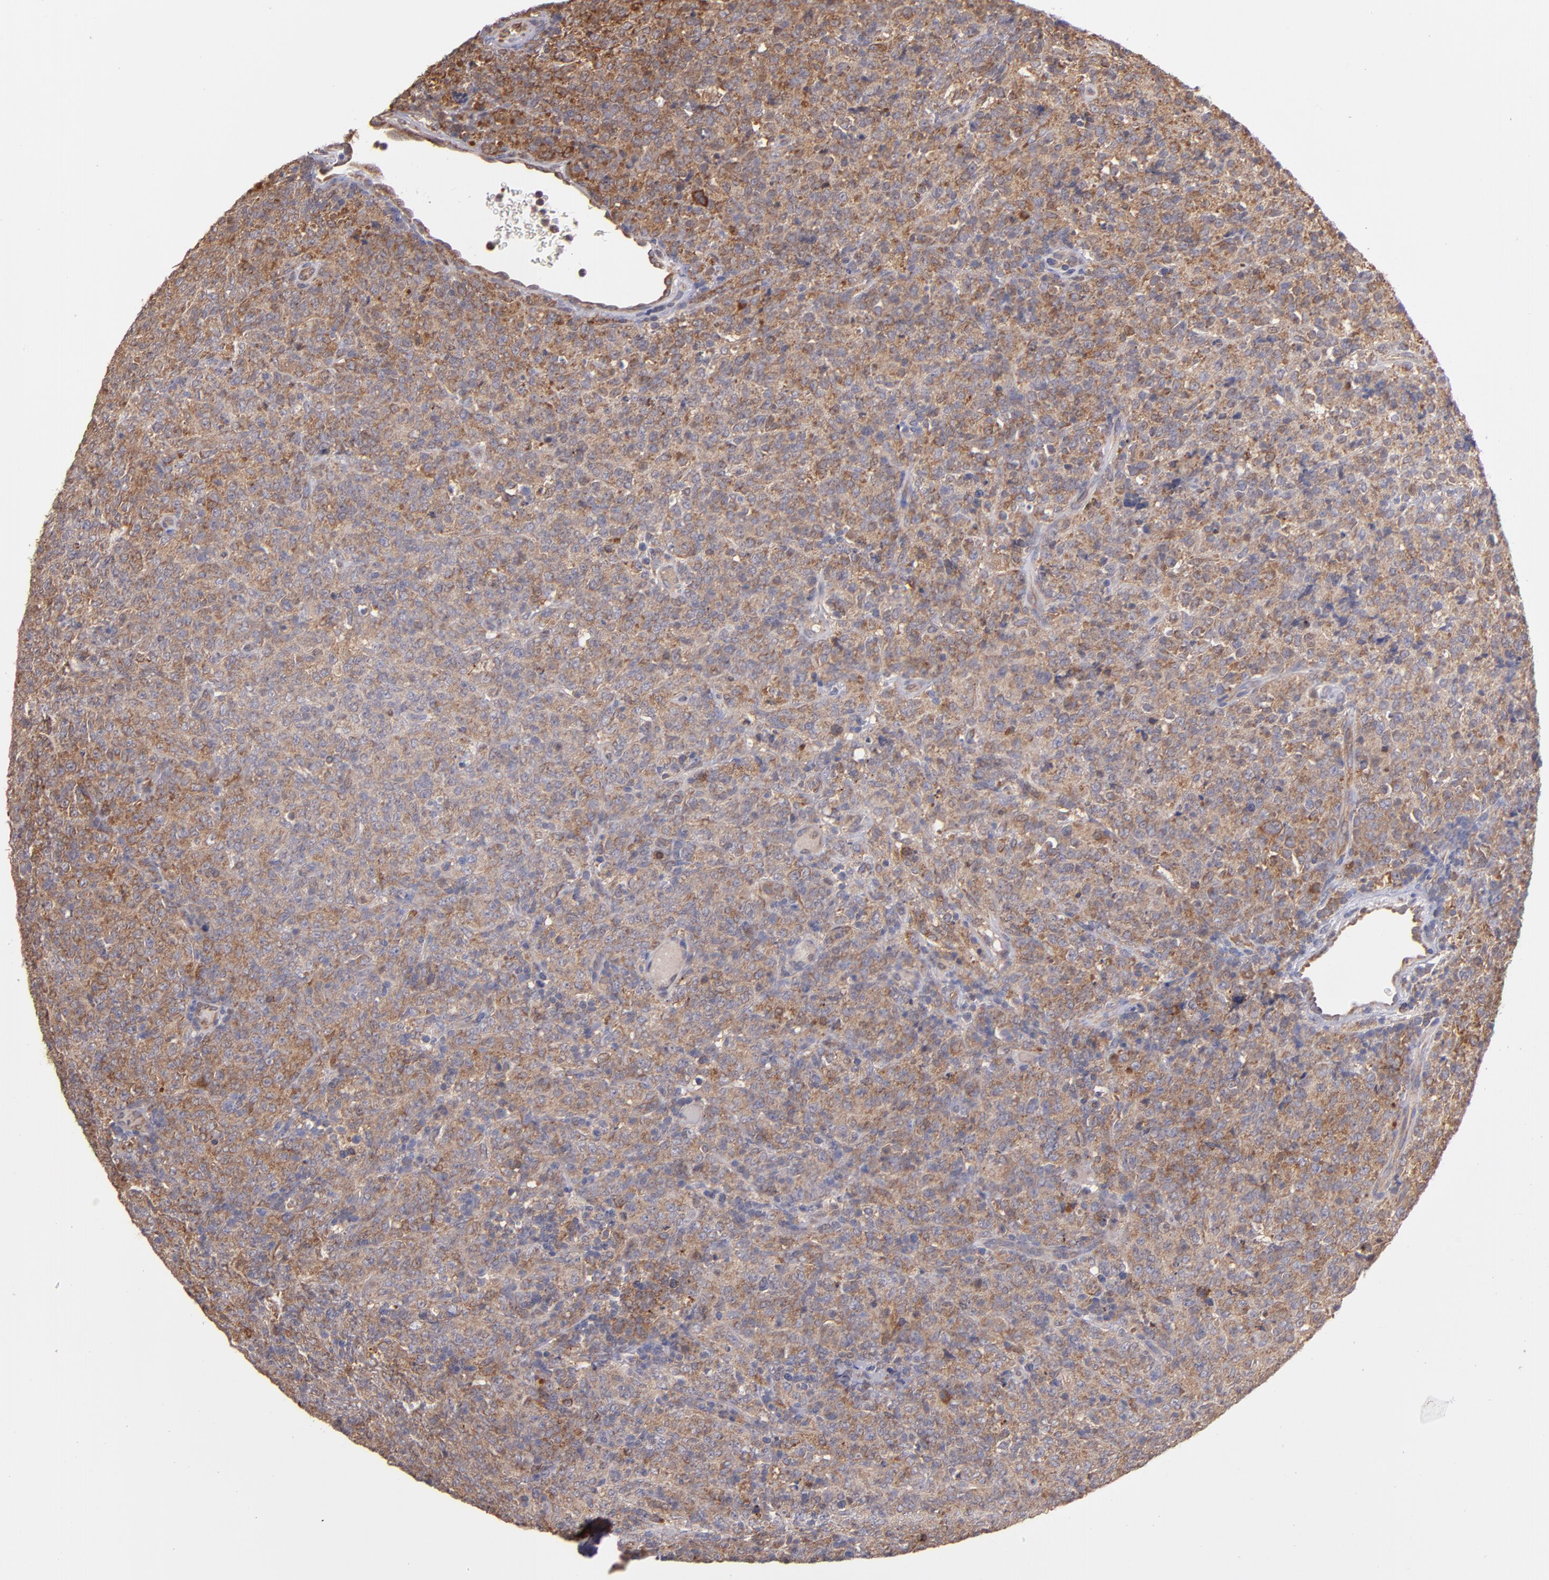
{"staining": {"intensity": "weak", "quantity": "25%-75%", "location": "cytoplasmic/membranous"}, "tissue": "lymphoma", "cell_type": "Tumor cells", "image_type": "cancer", "snomed": [{"axis": "morphology", "description": "Malignant lymphoma, non-Hodgkin's type, High grade"}, {"axis": "topography", "description": "Tonsil"}], "caption": "A micrograph of lymphoma stained for a protein shows weak cytoplasmic/membranous brown staining in tumor cells.", "gene": "IFIH1", "patient": {"sex": "female", "age": 36}}